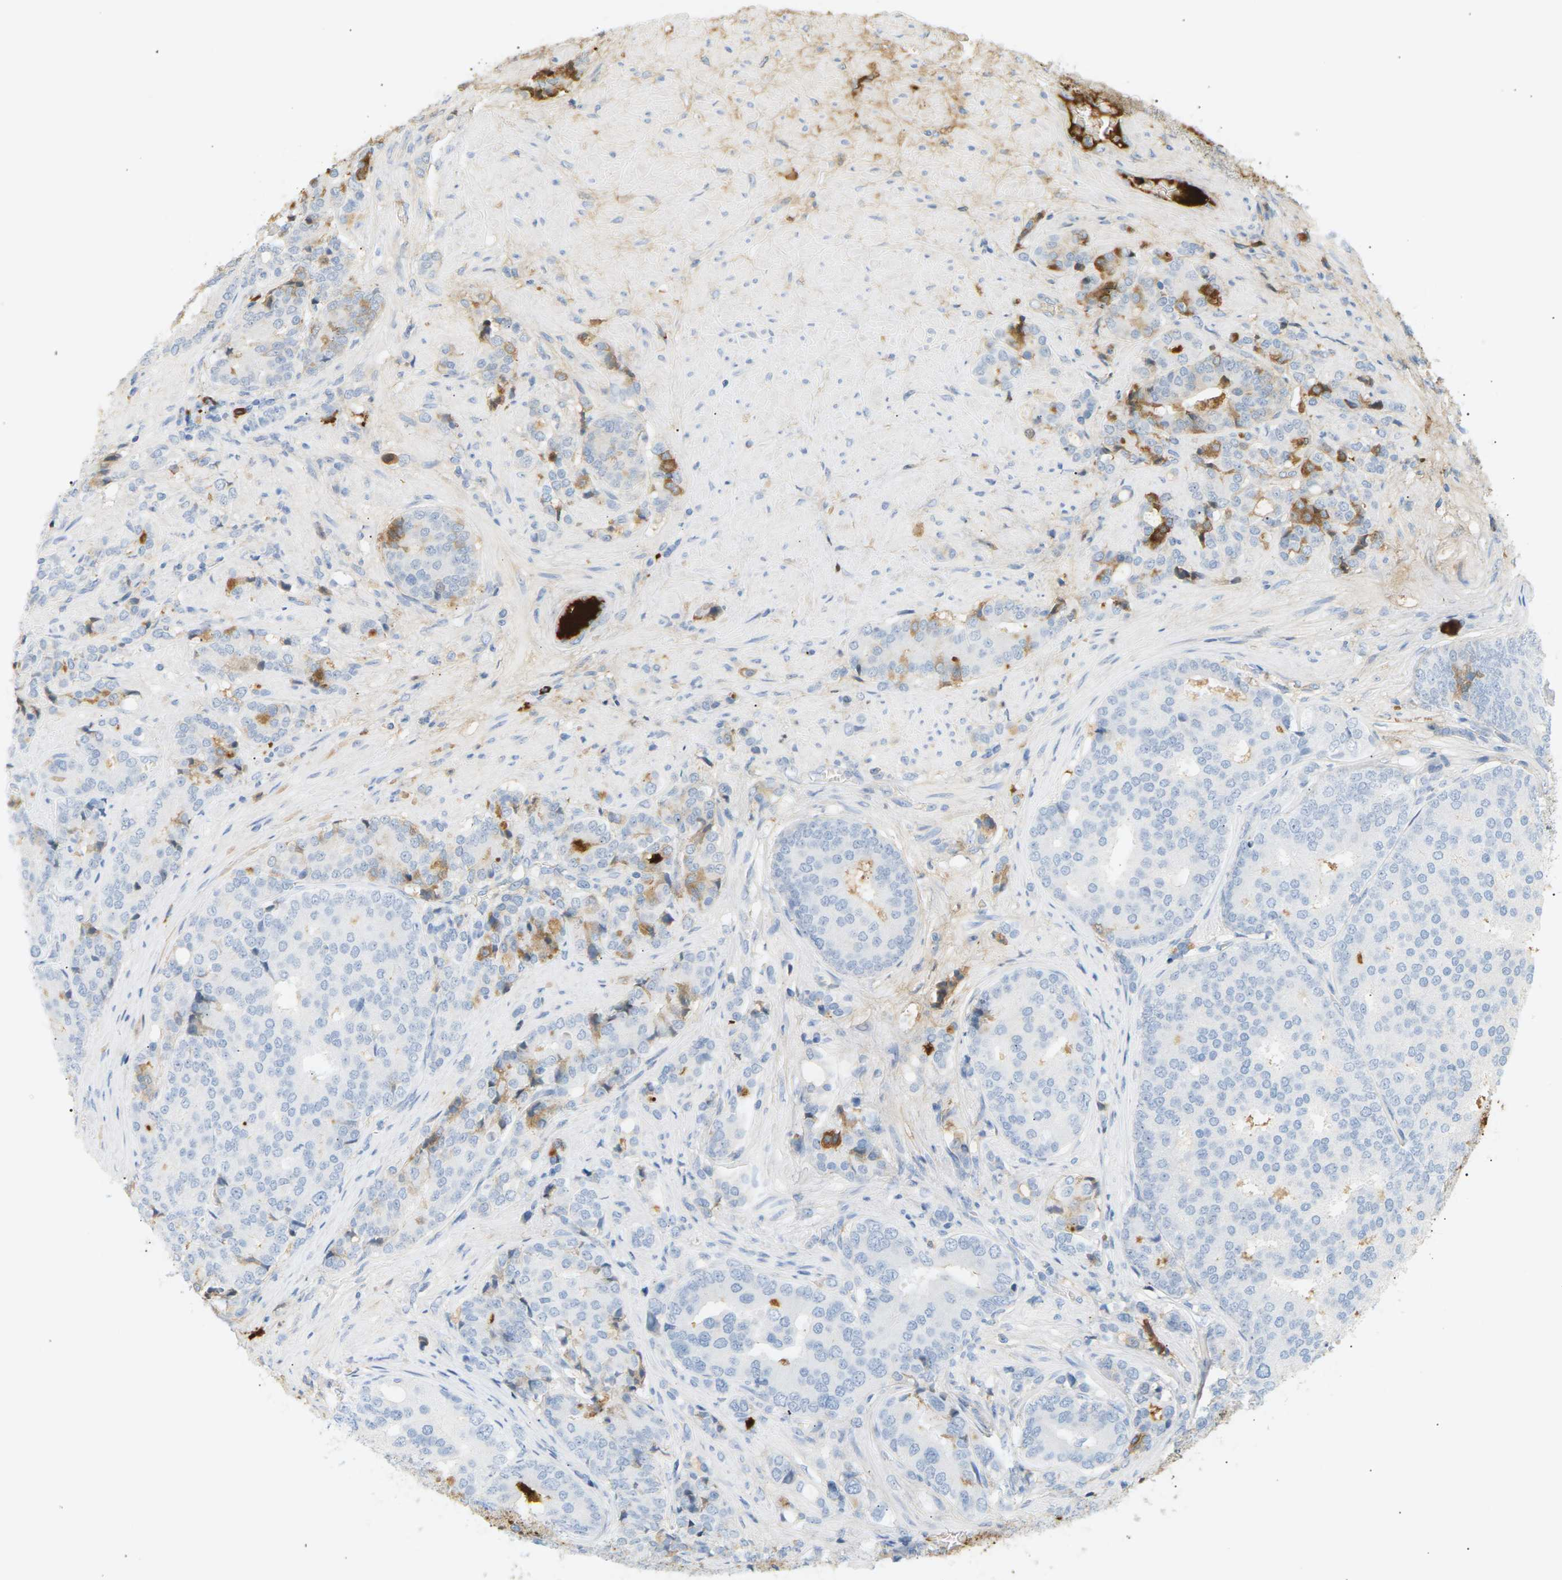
{"staining": {"intensity": "negative", "quantity": "none", "location": "none"}, "tissue": "prostate cancer", "cell_type": "Tumor cells", "image_type": "cancer", "snomed": [{"axis": "morphology", "description": "Adenocarcinoma, High grade"}, {"axis": "topography", "description": "Prostate"}], "caption": "A histopathology image of prostate cancer stained for a protein exhibits no brown staining in tumor cells.", "gene": "IGLC3", "patient": {"sex": "male", "age": 50}}